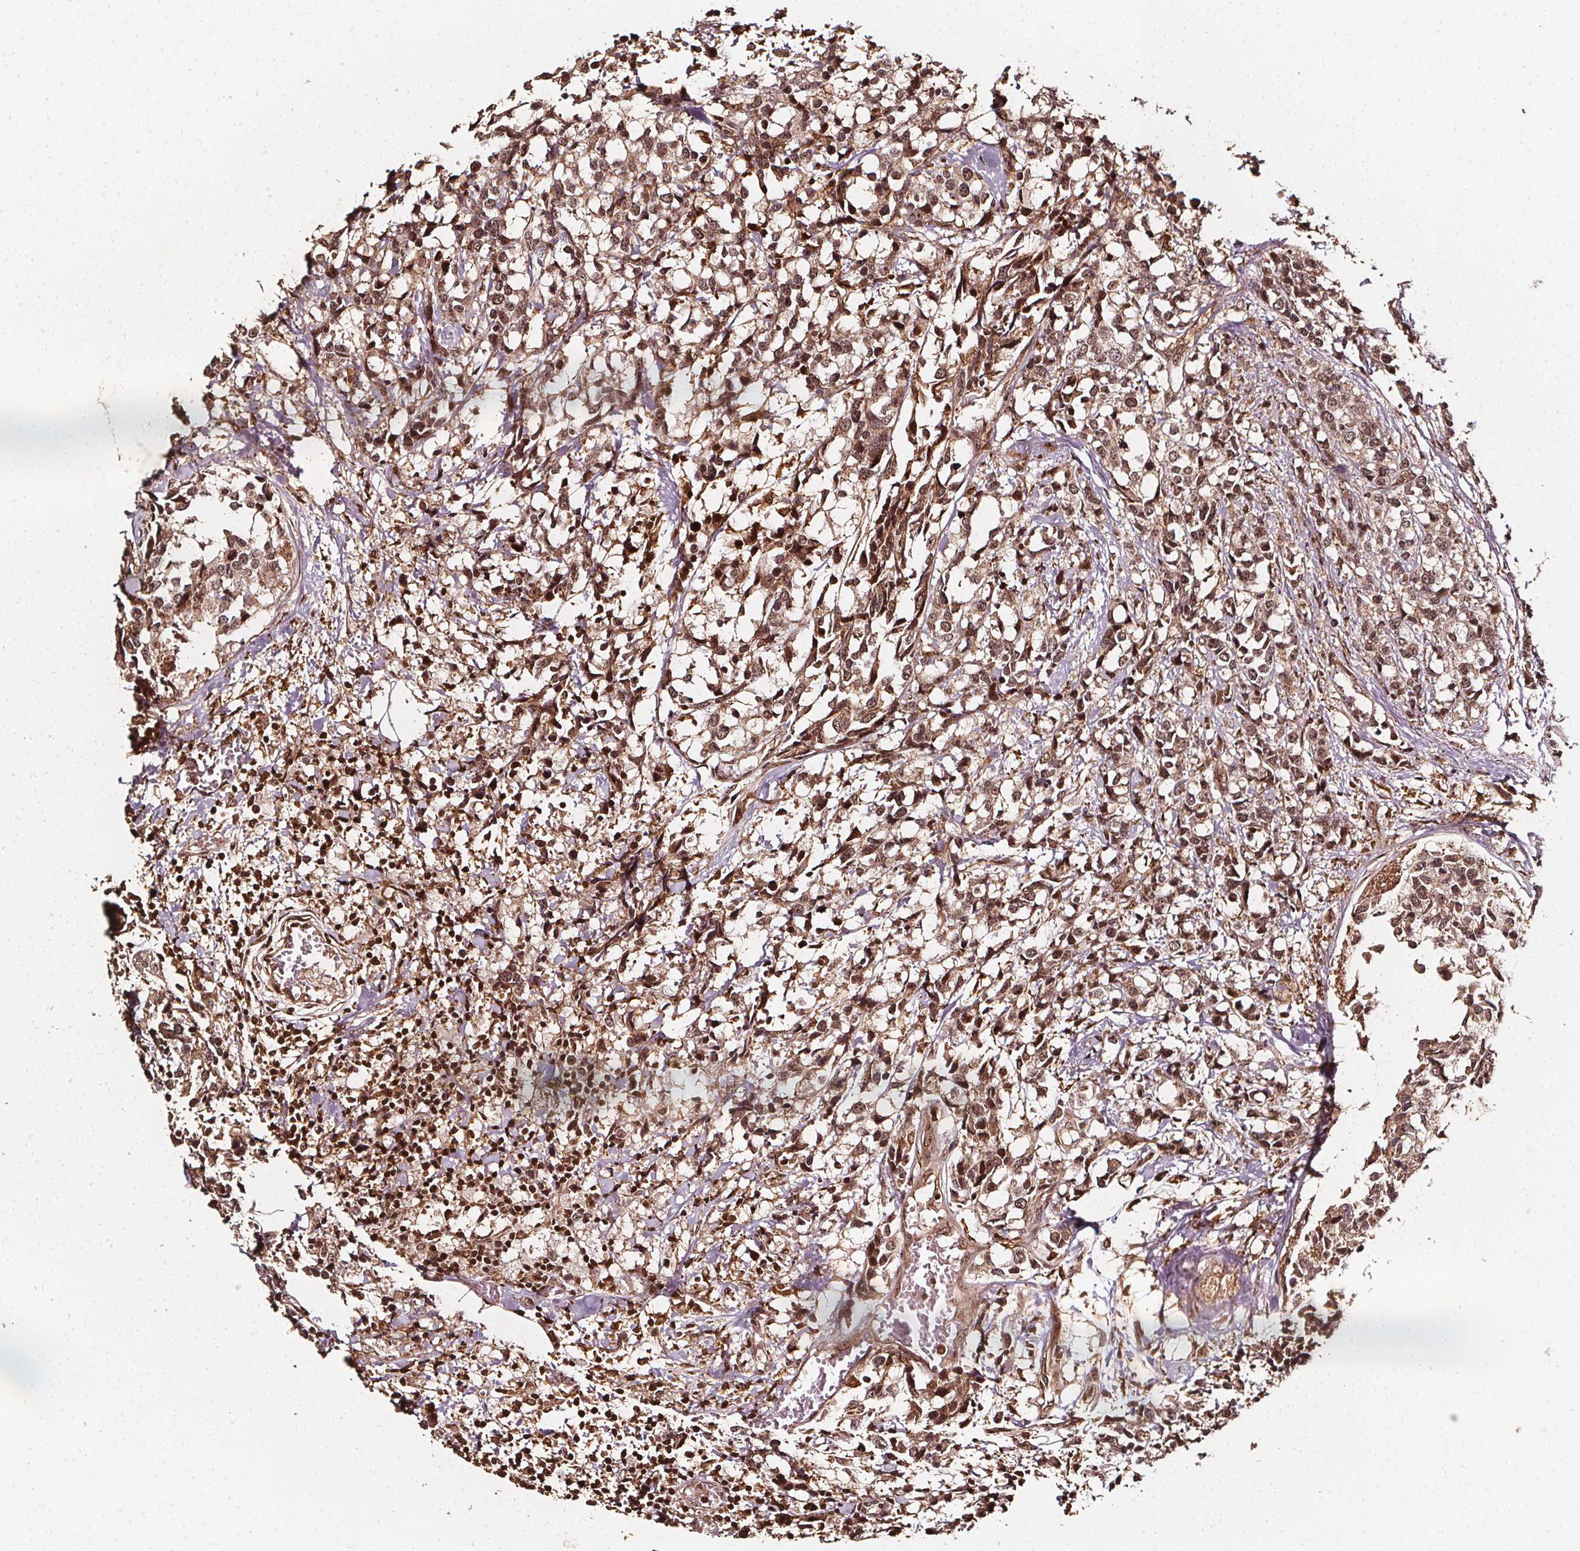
{"staining": {"intensity": "moderate", "quantity": ">75%", "location": "cytoplasmic/membranous,nuclear"}, "tissue": "breast cancer", "cell_type": "Tumor cells", "image_type": "cancer", "snomed": [{"axis": "morphology", "description": "Lobular carcinoma"}, {"axis": "topography", "description": "Breast"}], "caption": "Tumor cells display medium levels of moderate cytoplasmic/membranous and nuclear staining in about >75% of cells in human breast lobular carcinoma.", "gene": "EXOSC9", "patient": {"sex": "female", "age": 59}}